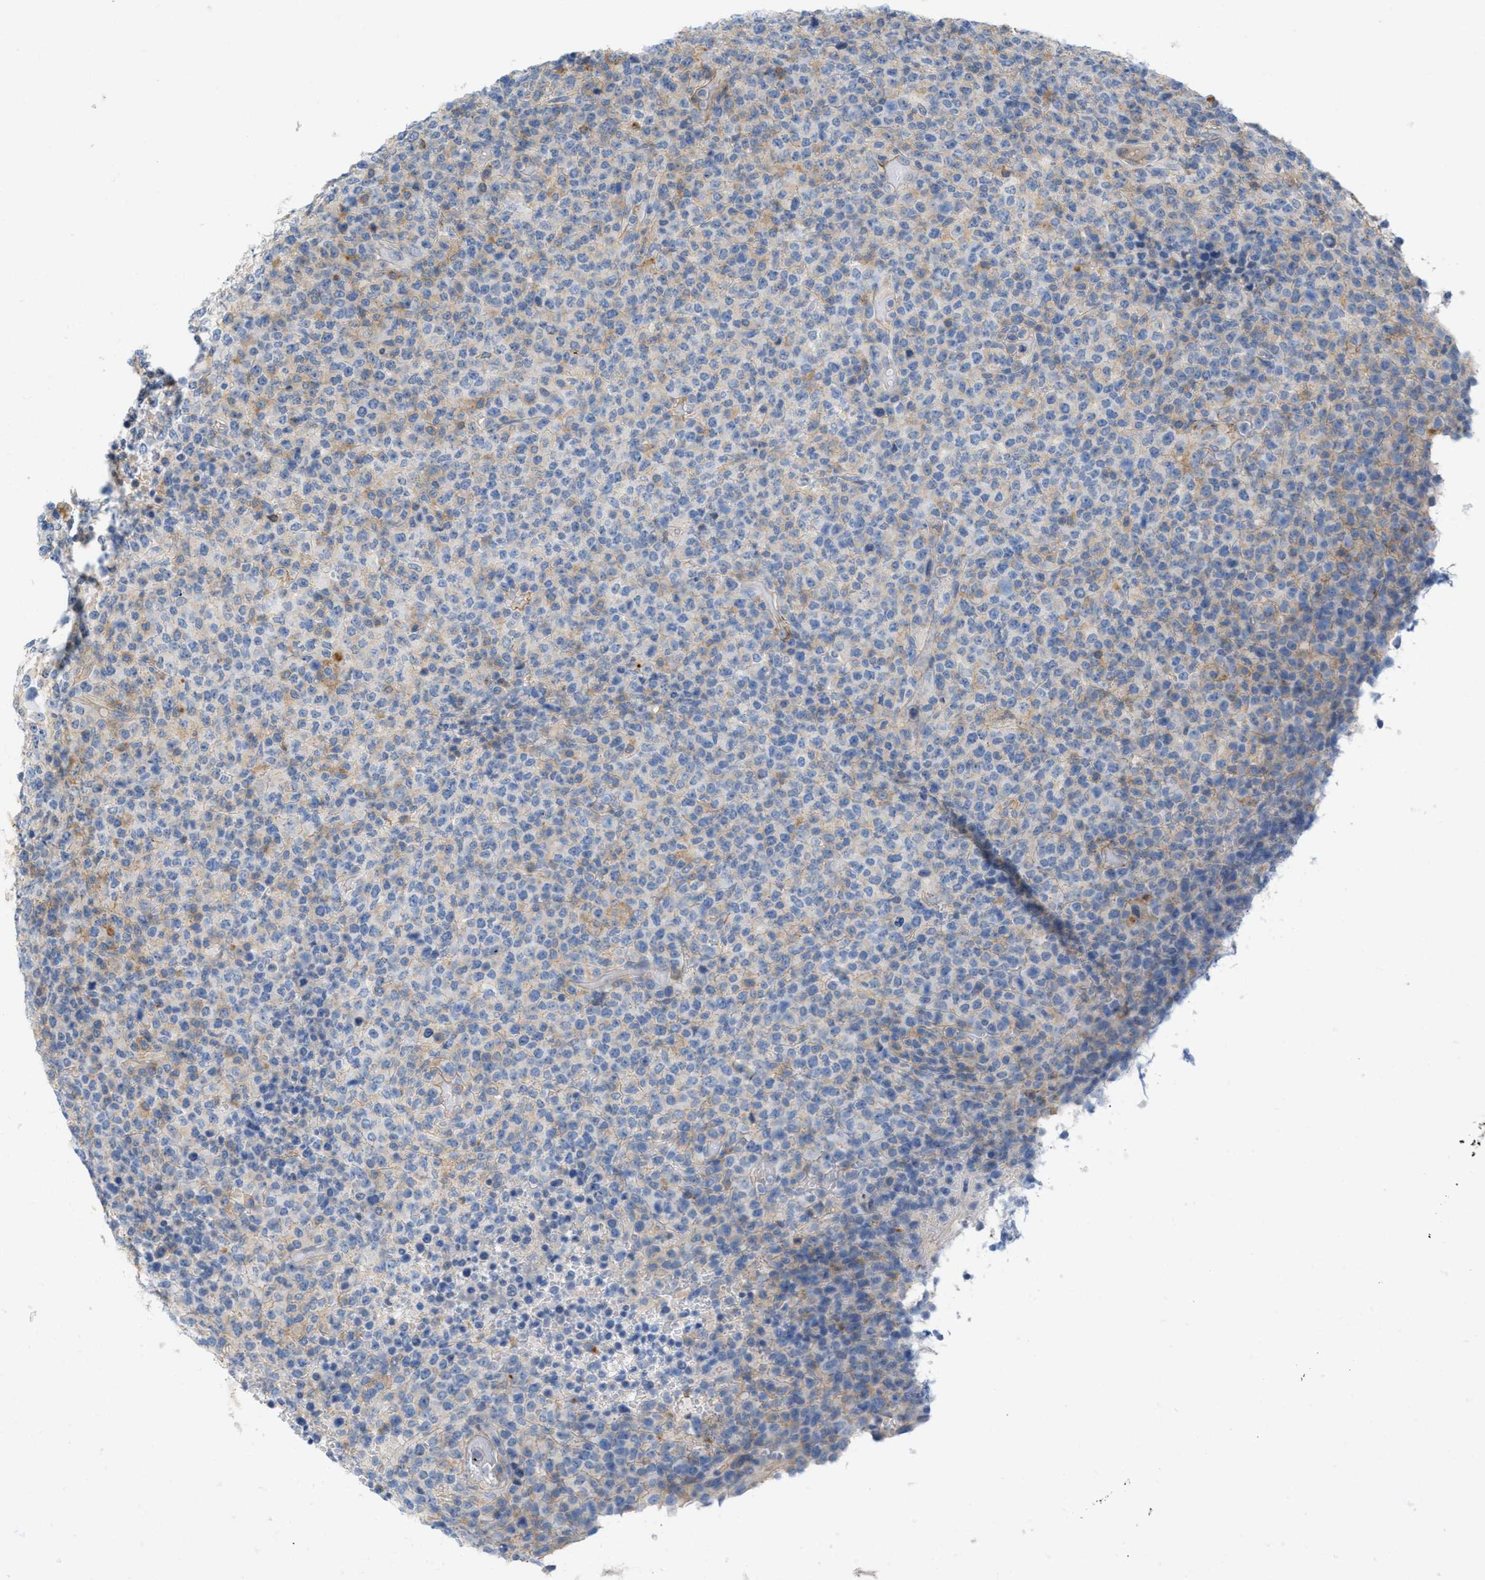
{"staining": {"intensity": "negative", "quantity": "none", "location": "none"}, "tissue": "lymphoma", "cell_type": "Tumor cells", "image_type": "cancer", "snomed": [{"axis": "morphology", "description": "Malignant lymphoma, non-Hodgkin's type, High grade"}, {"axis": "topography", "description": "Lymph node"}], "caption": "High magnification brightfield microscopy of lymphoma stained with DAB (3,3'-diaminobenzidine) (brown) and counterstained with hematoxylin (blue): tumor cells show no significant staining.", "gene": "IL16", "patient": {"sex": "male", "age": 13}}